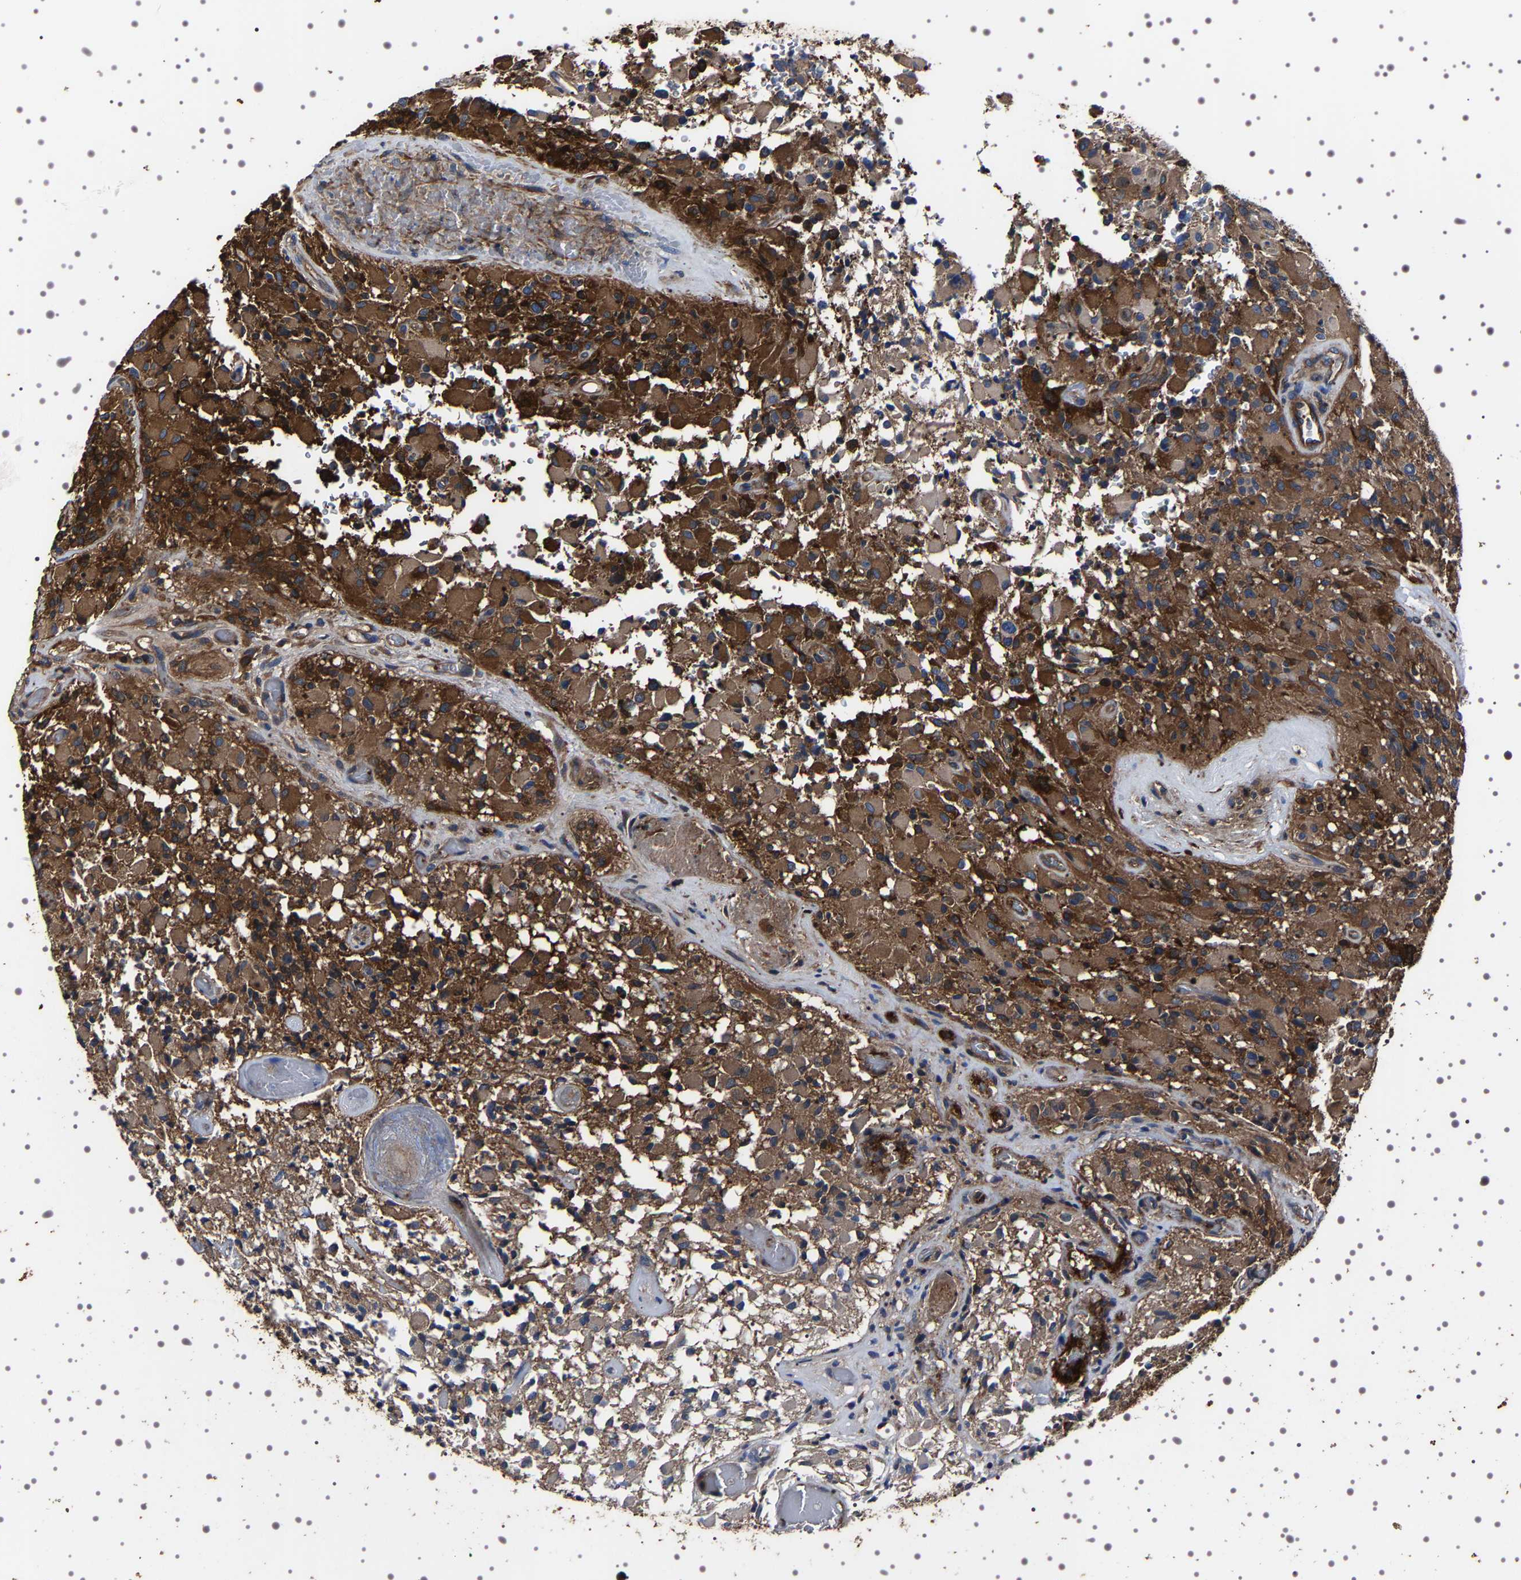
{"staining": {"intensity": "moderate", "quantity": ">75%", "location": "cytoplasmic/membranous"}, "tissue": "glioma", "cell_type": "Tumor cells", "image_type": "cancer", "snomed": [{"axis": "morphology", "description": "Glioma, malignant, High grade"}, {"axis": "topography", "description": "Brain"}], "caption": "High-magnification brightfield microscopy of malignant glioma (high-grade) stained with DAB (brown) and counterstained with hematoxylin (blue). tumor cells exhibit moderate cytoplasmic/membranous staining is appreciated in approximately>75% of cells.", "gene": "WDR1", "patient": {"sex": "male", "age": 71}}